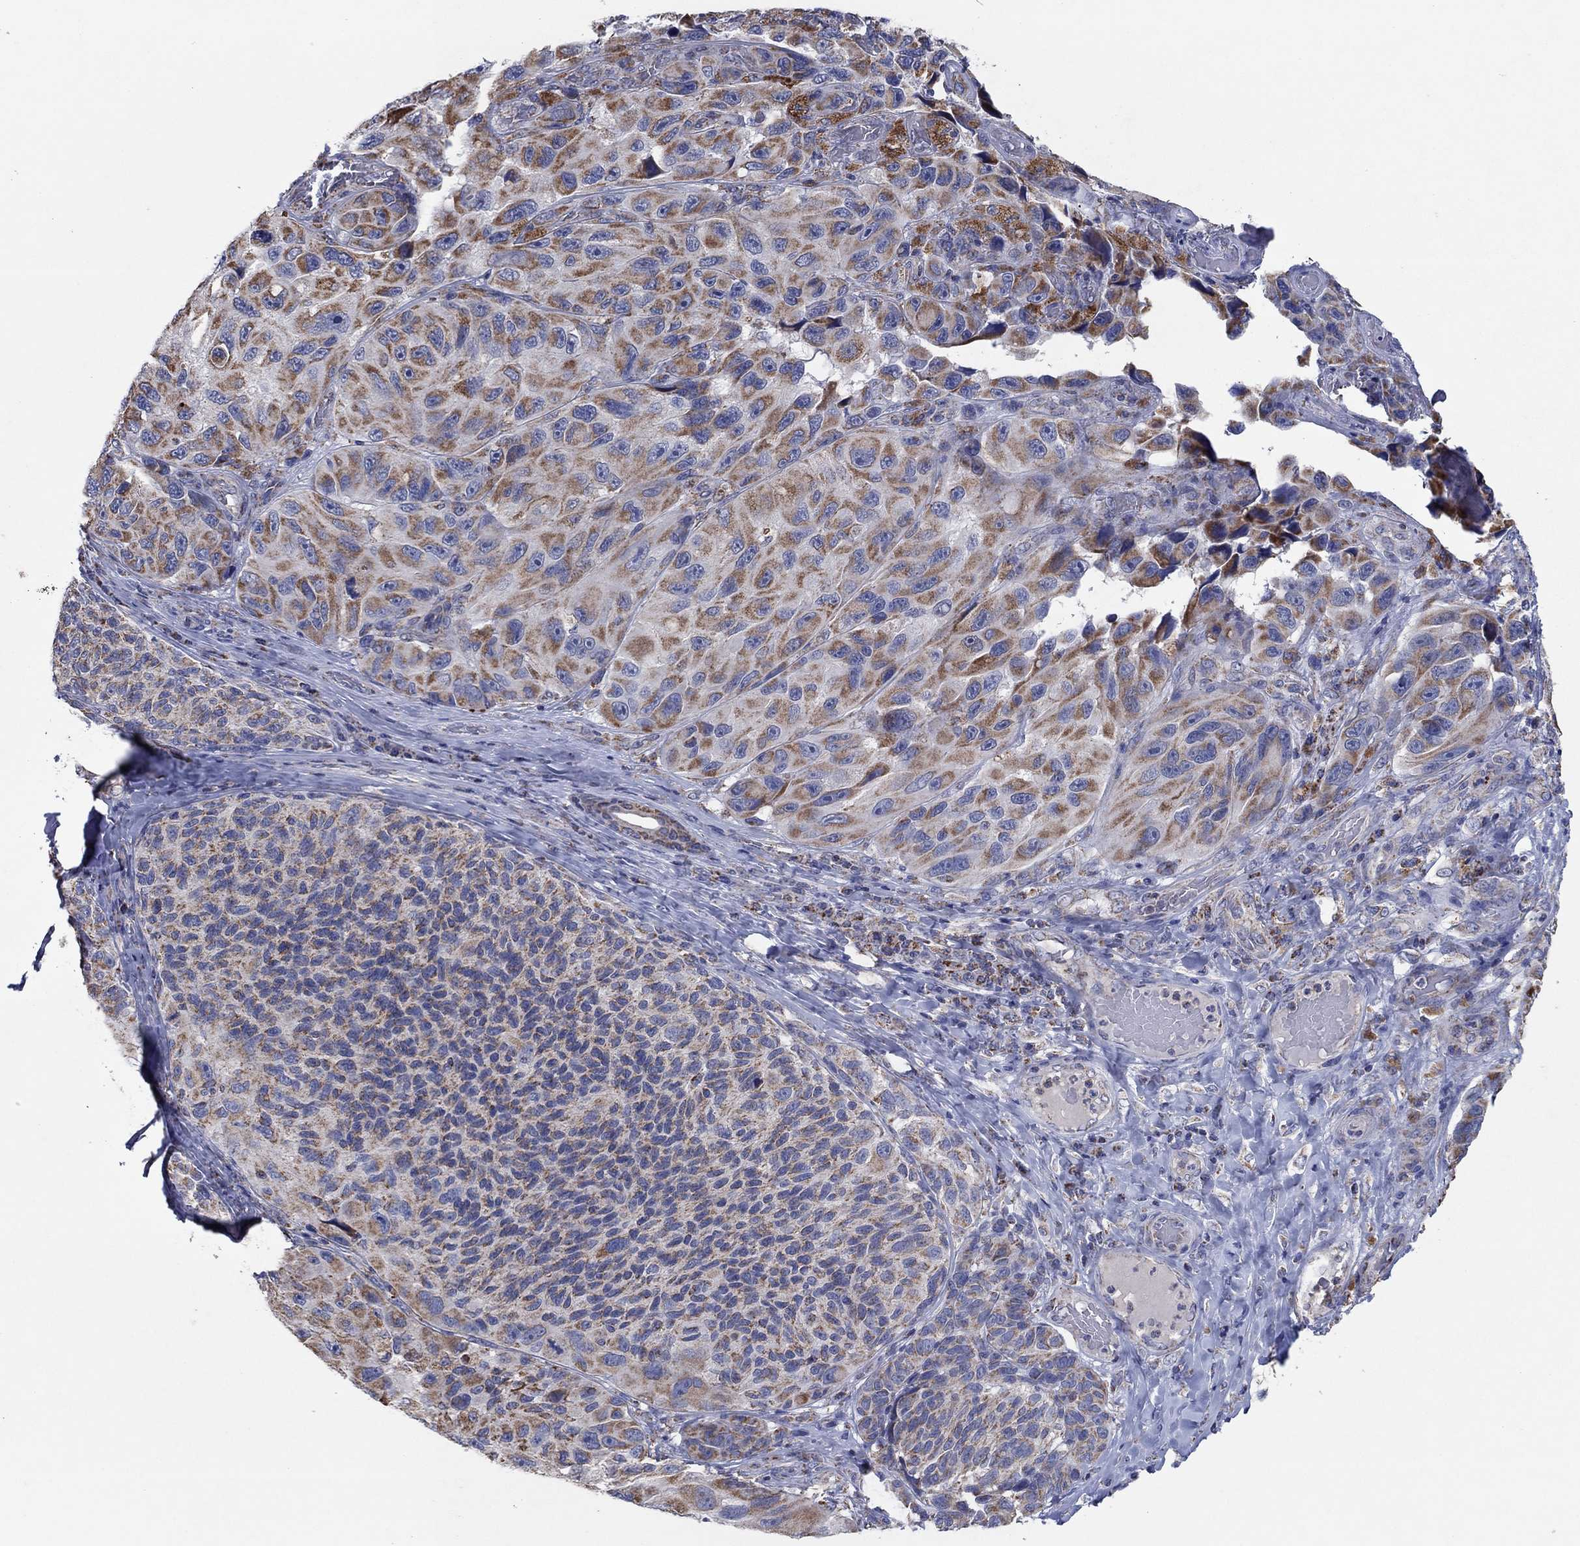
{"staining": {"intensity": "moderate", "quantity": ">75%", "location": "cytoplasmic/membranous"}, "tissue": "melanoma", "cell_type": "Tumor cells", "image_type": "cancer", "snomed": [{"axis": "morphology", "description": "Malignant melanoma, NOS"}, {"axis": "topography", "description": "Skin"}], "caption": "Protein analysis of malignant melanoma tissue displays moderate cytoplasmic/membranous staining in about >75% of tumor cells.", "gene": "C9orf85", "patient": {"sex": "female", "age": 73}}